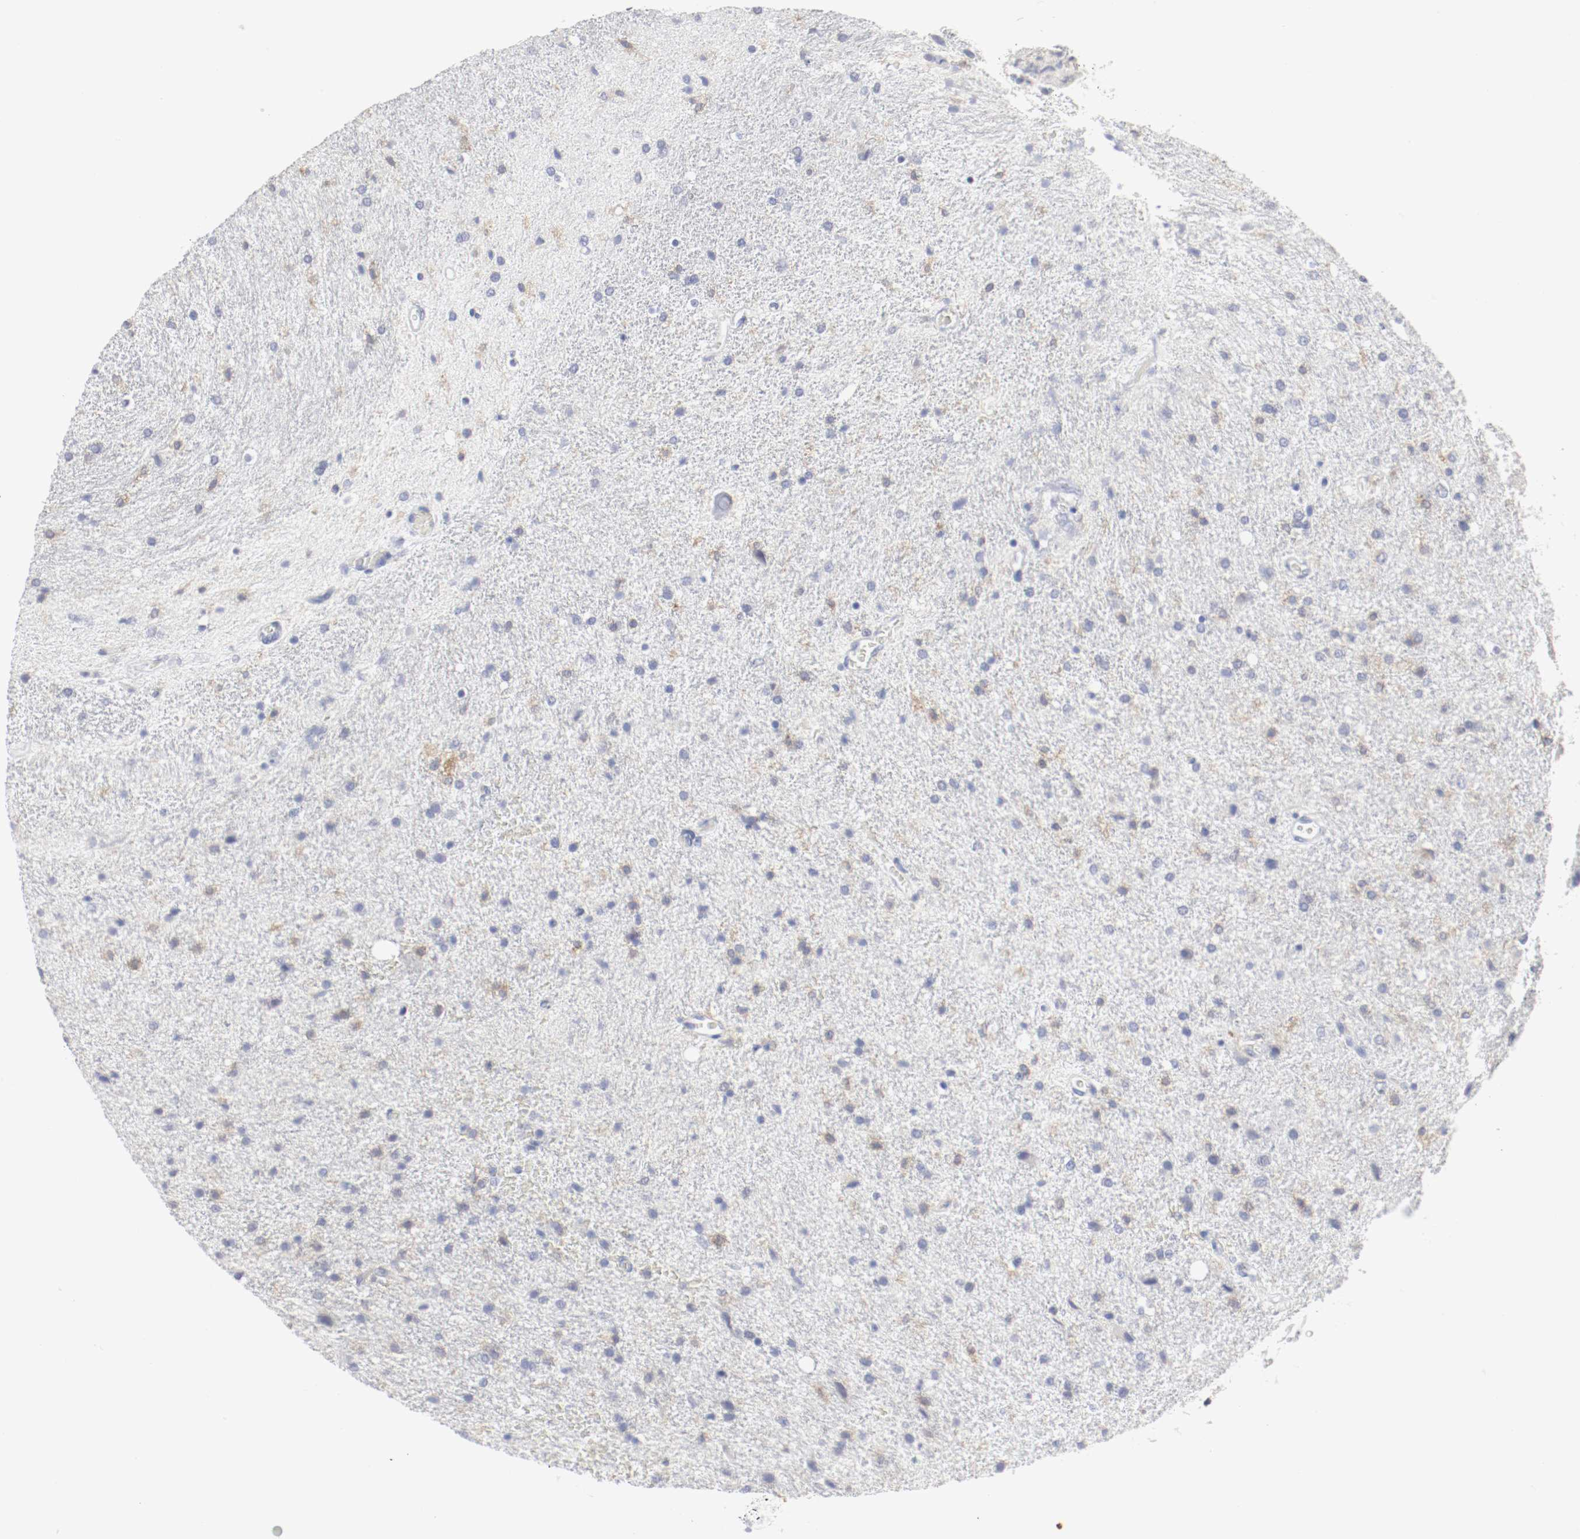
{"staining": {"intensity": "moderate", "quantity": "<25%", "location": "cytoplasmic/membranous"}, "tissue": "glioma", "cell_type": "Tumor cells", "image_type": "cancer", "snomed": [{"axis": "morphology", "description": "Normal tissue, NOS"}, {"axis": "morphology", "description": "Glioma, malignant, High grade"}, {"axis": "topography", "description": "Cerebral cortex"}], "caption": "IHC of glioma exhibits low levels of moderate cytoplasmic/membranous positivity in about <25% of tumor cells. The staining was performed using DAB (3,3'-diaminobenzidine) to visualize the protein expression in brown, while the nuclei were stained in blue with hematoxylin (Magnification: 20x).", "gene": "ITGAX", "patient": {"sex": "male", "age": 56}}